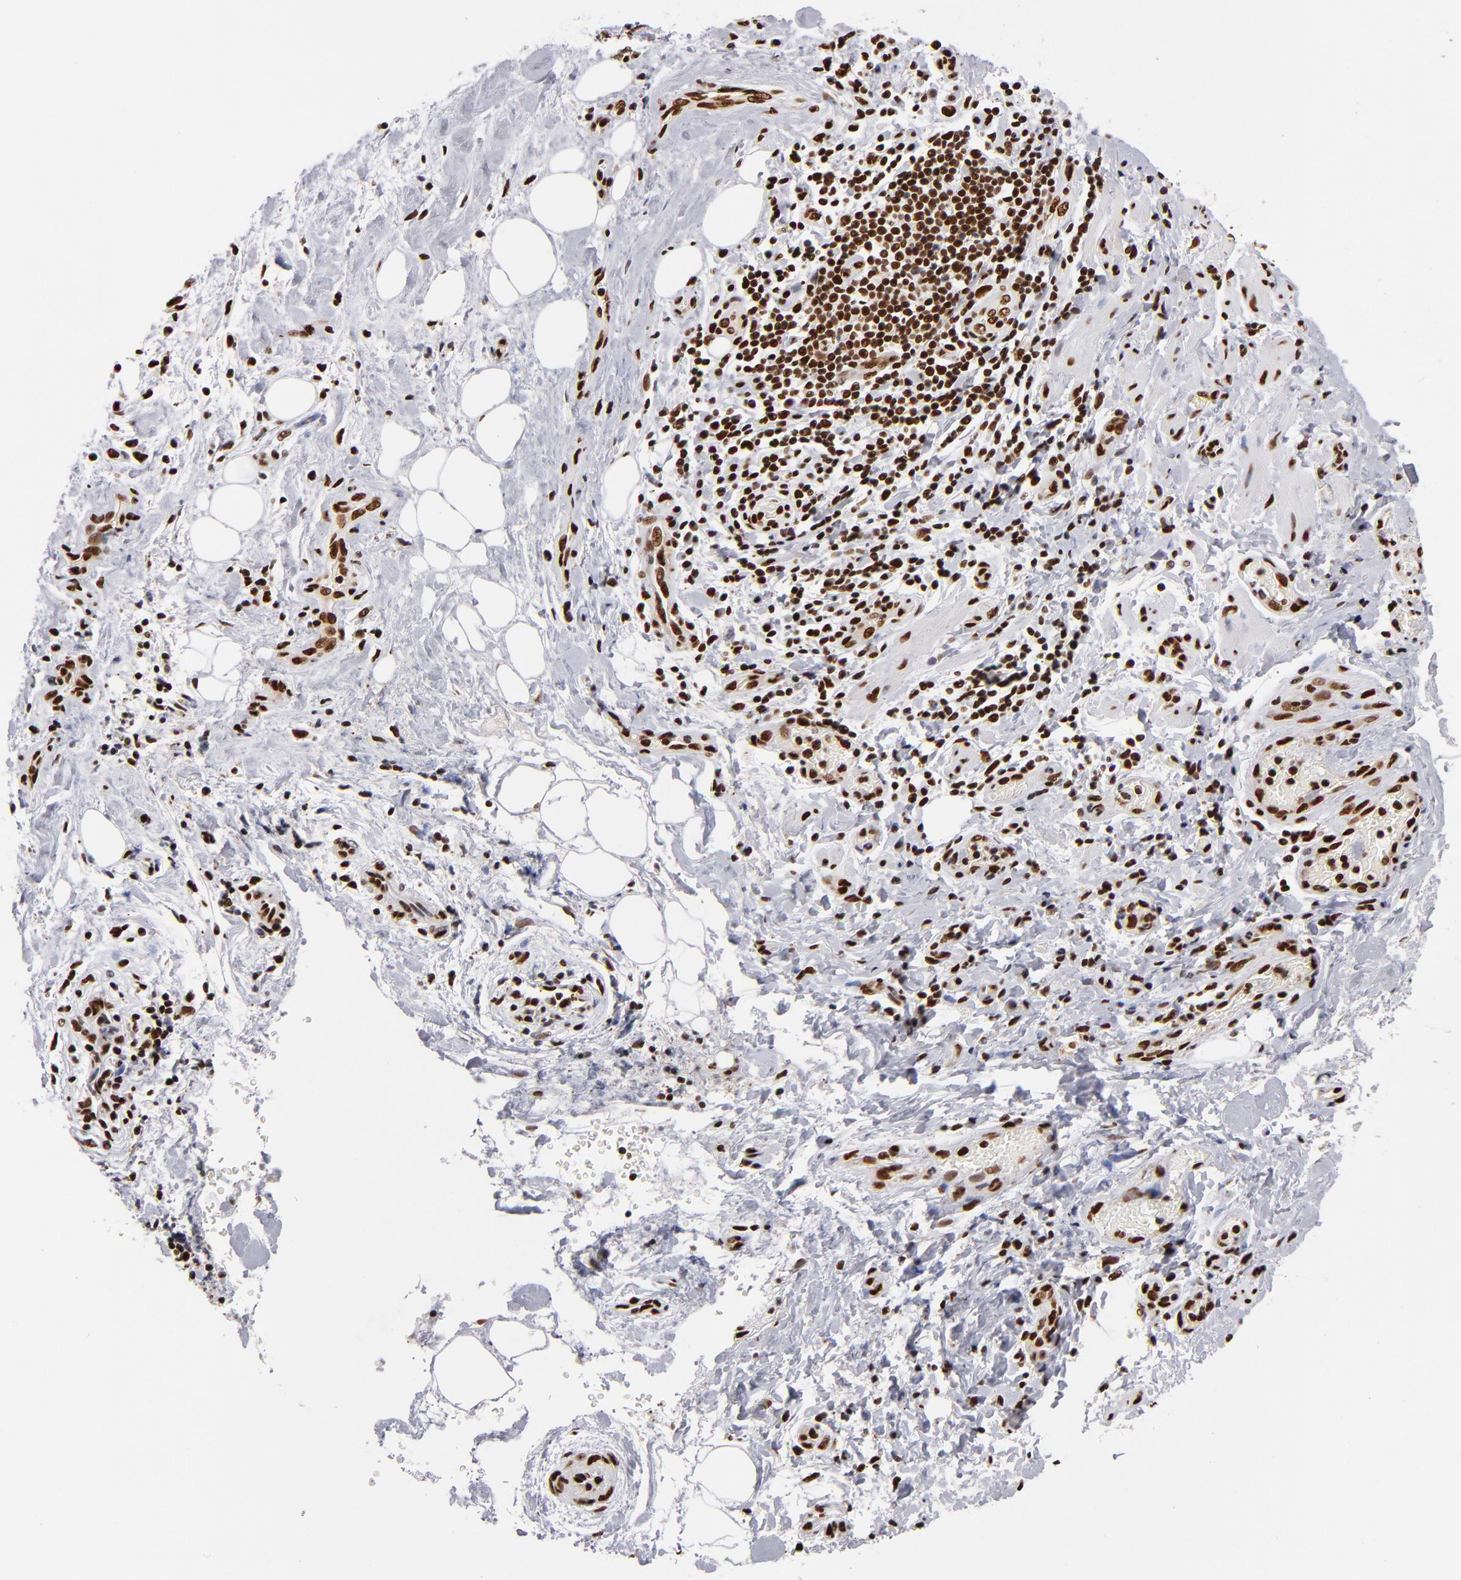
{"staining": {"intensity": "strong", "quantity": ">75%", "location": "nuclear"}, "tissue": "liver cancer", "cell_type": "Tumor cells", "image_type": "cancer", "snomed": [{"axis": "morphology", "description": "Cholangiocarcinoma"}, {"axis": "topography", "description": "Liver"}], "caption": "DAB immunohistochemical staining of liver cholangiocarcinoma exhibits strong nuclear protein expression in approximately >75% of tumor cells.", "gene": "MRE11", "patient": {"sex": "male", "age": 58}}